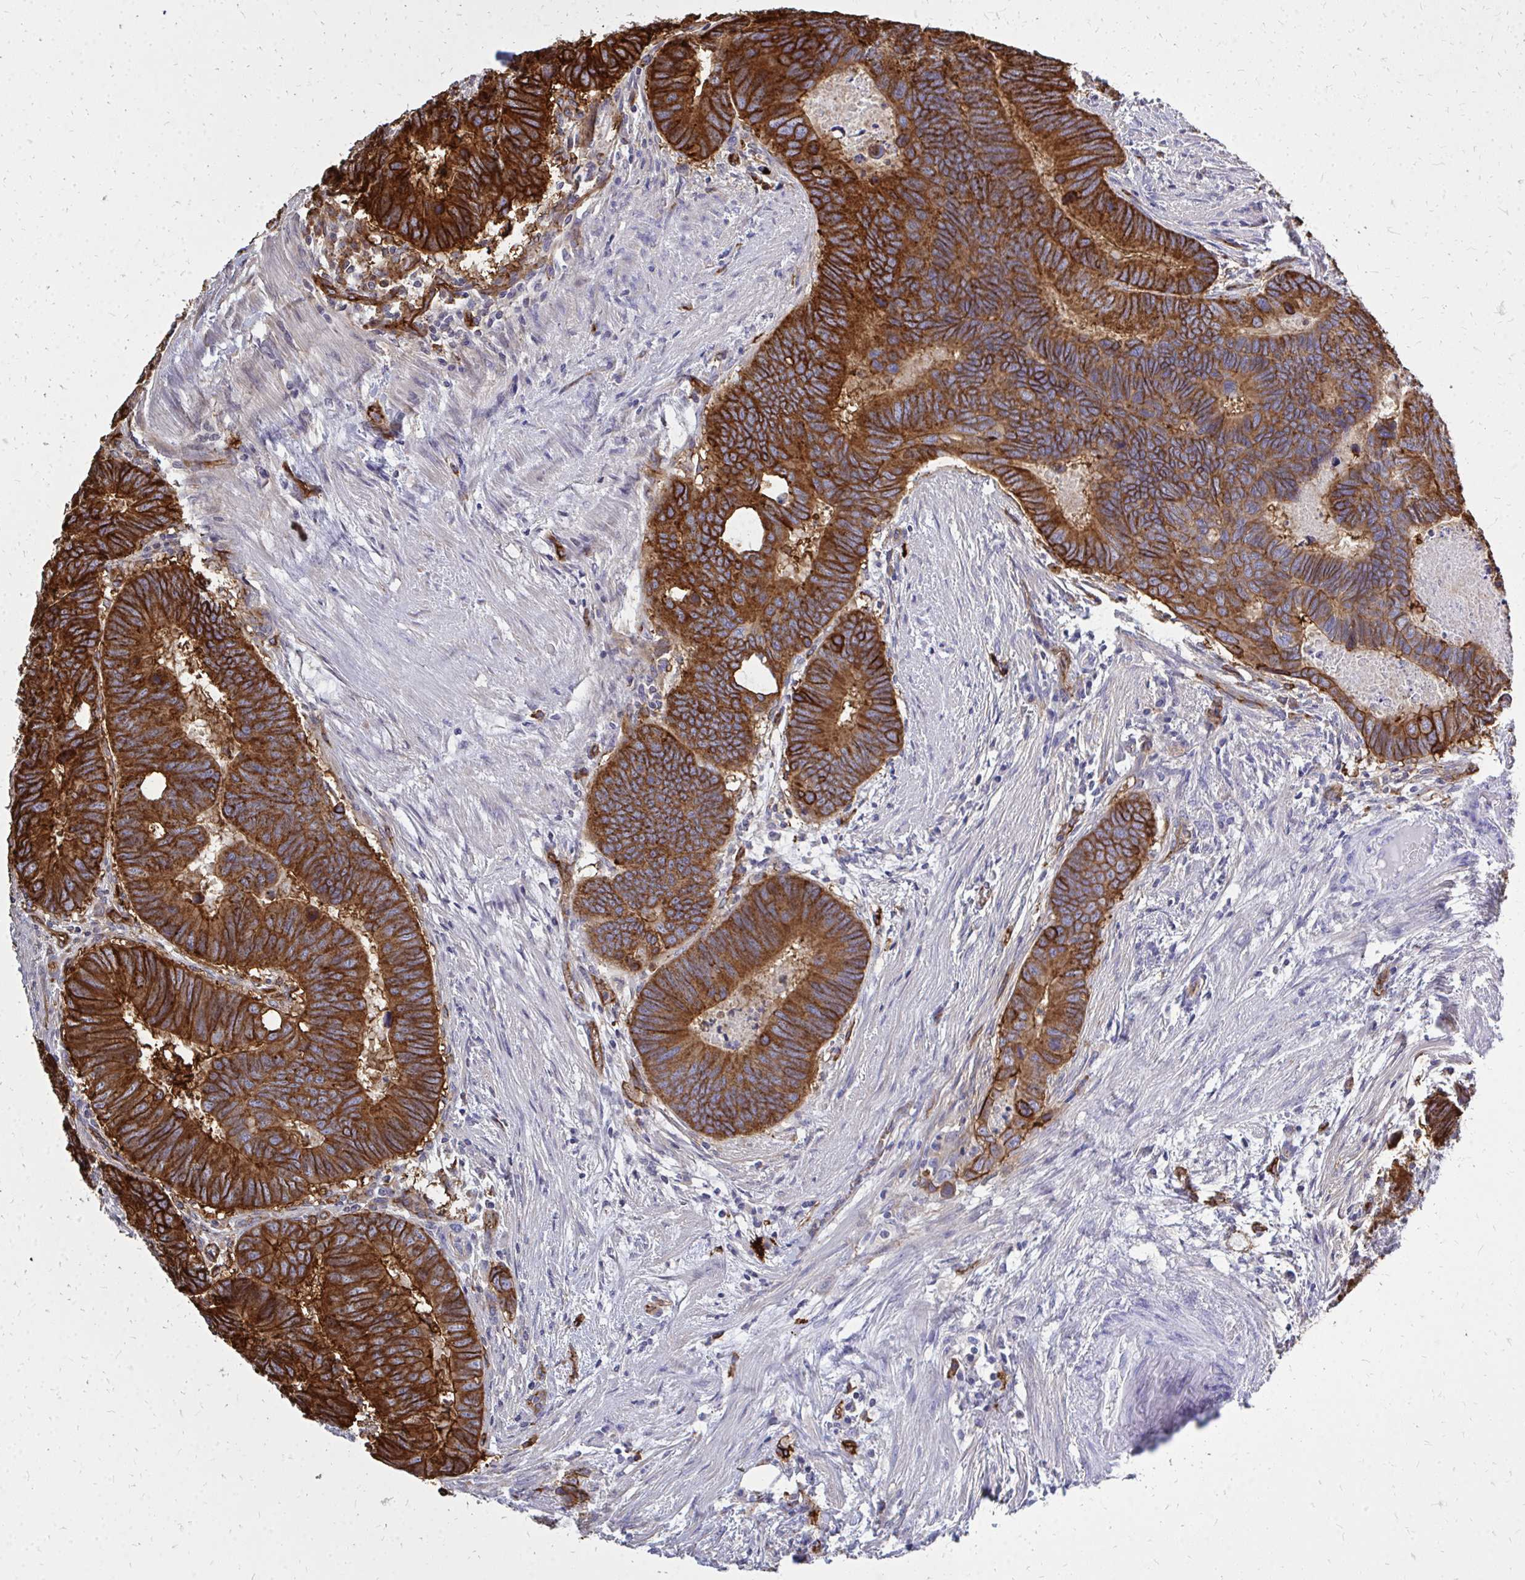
{"staining": {"intensity": "strong", "quantity": ">75%", "location": "cytoplasmic/membranous"}, "tissue": "colorectal cancer", "cell_type": "Tumor cells", "image_type": "cancer", "snomed": [{"axis": "morphology", "description": "Adenocarcinoma, NOS"}, {"axis": "topography", "description": "Colon"}], "caption": "Immunohistochemical staining of human colorectal cancer (adenocarcinoma) demonstrates high levels of strong cytoplasmic/membranous protein expression in about >75% of tumor cells.", "gene": "MARCKSL1", "patient": {"sex": "male", "age": 62}}